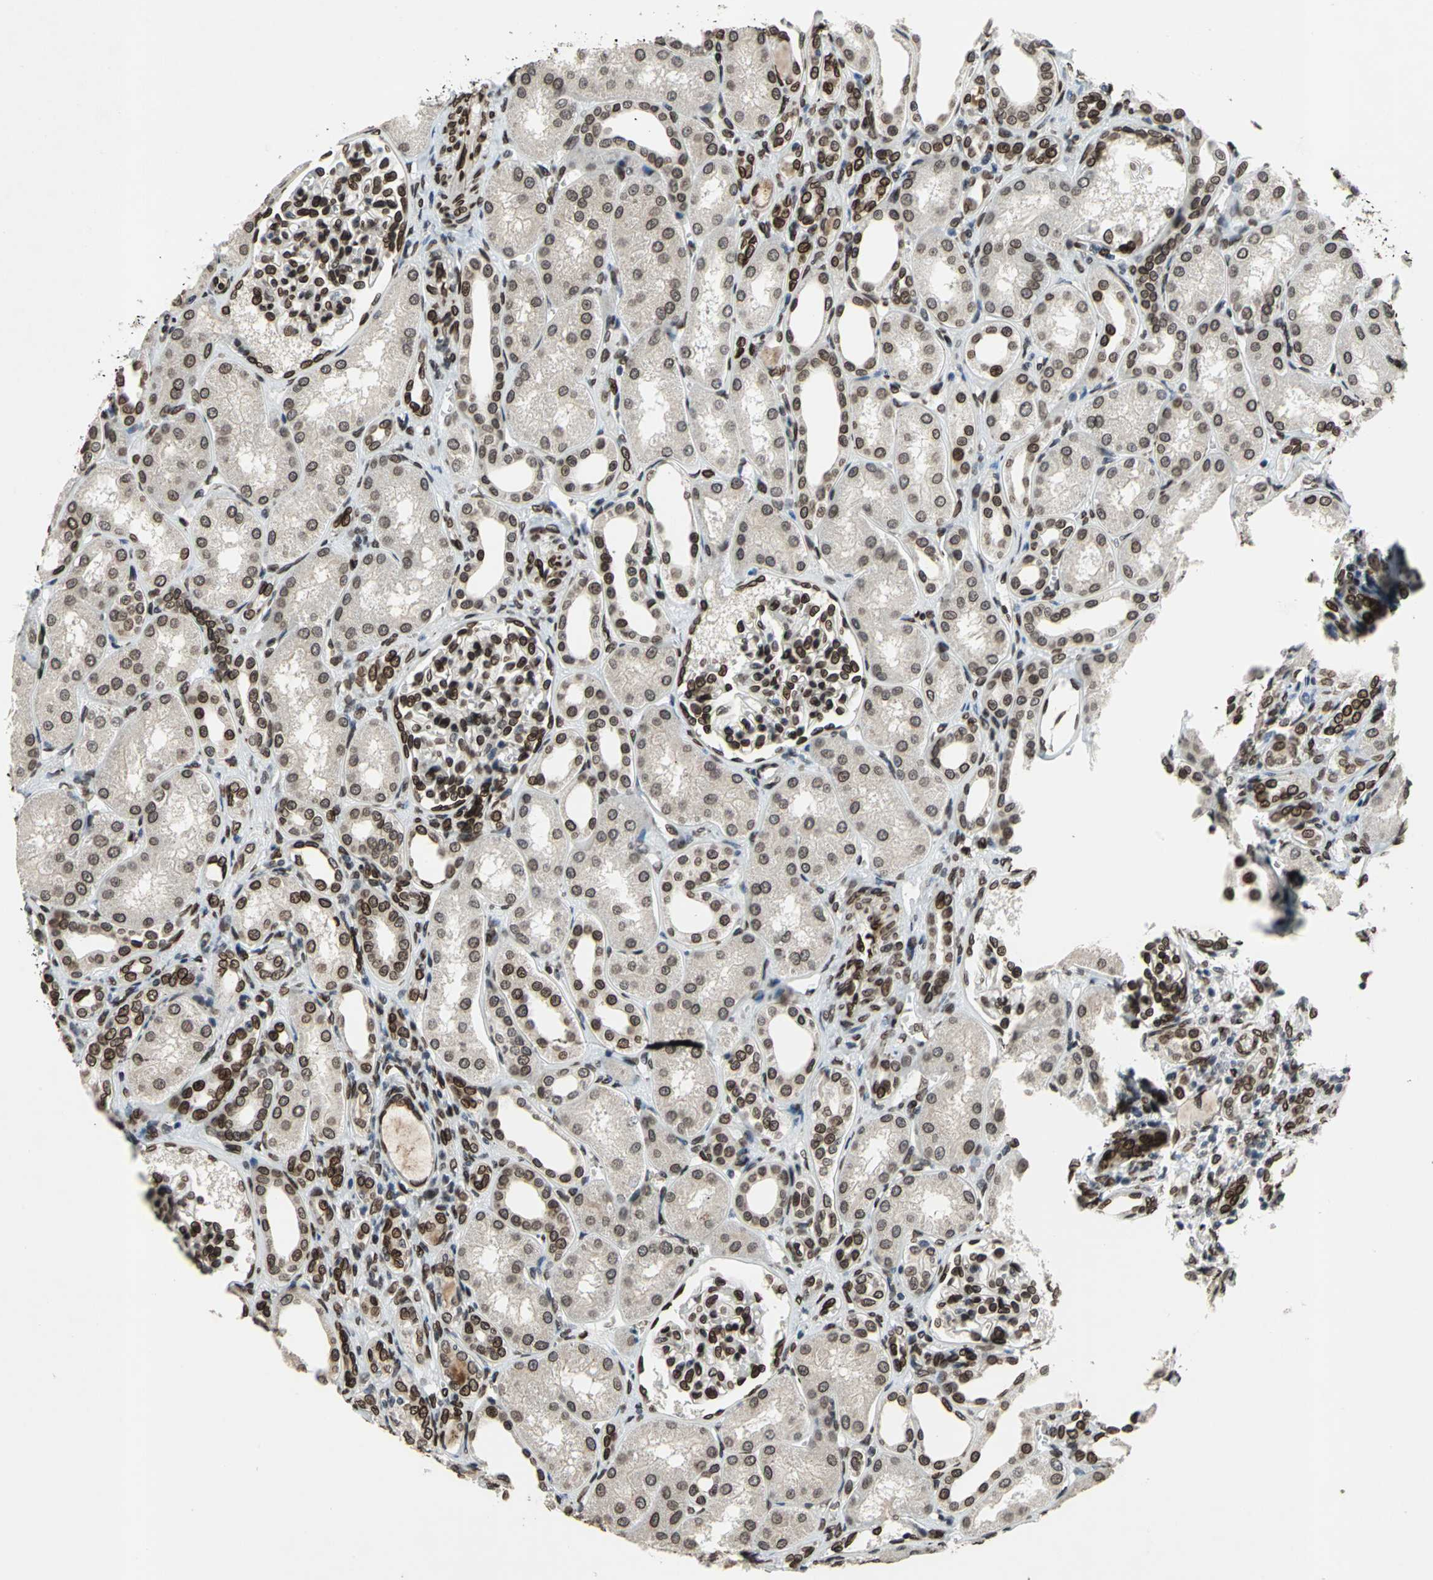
{"staining": {"intensity": "strong", "quantity": ">75%", "location": "nuclear"}, "tissue": "kidney", "cell_type": "Cells in glomeruli", "image_type": "normal", "snomed": [{"axis": "morphology", "description": "Normal tissue, NOS"}, {"axis": "topography", "description": "Kidney"}], "caption": "Immunohistochemistry (DAB) staining of unremarkable human kidney displays strong nuclear protein expression in about >75% of cells in glomeruli.", "gene": "ISY1", "patient": {"sex": "male", "age": 7}}